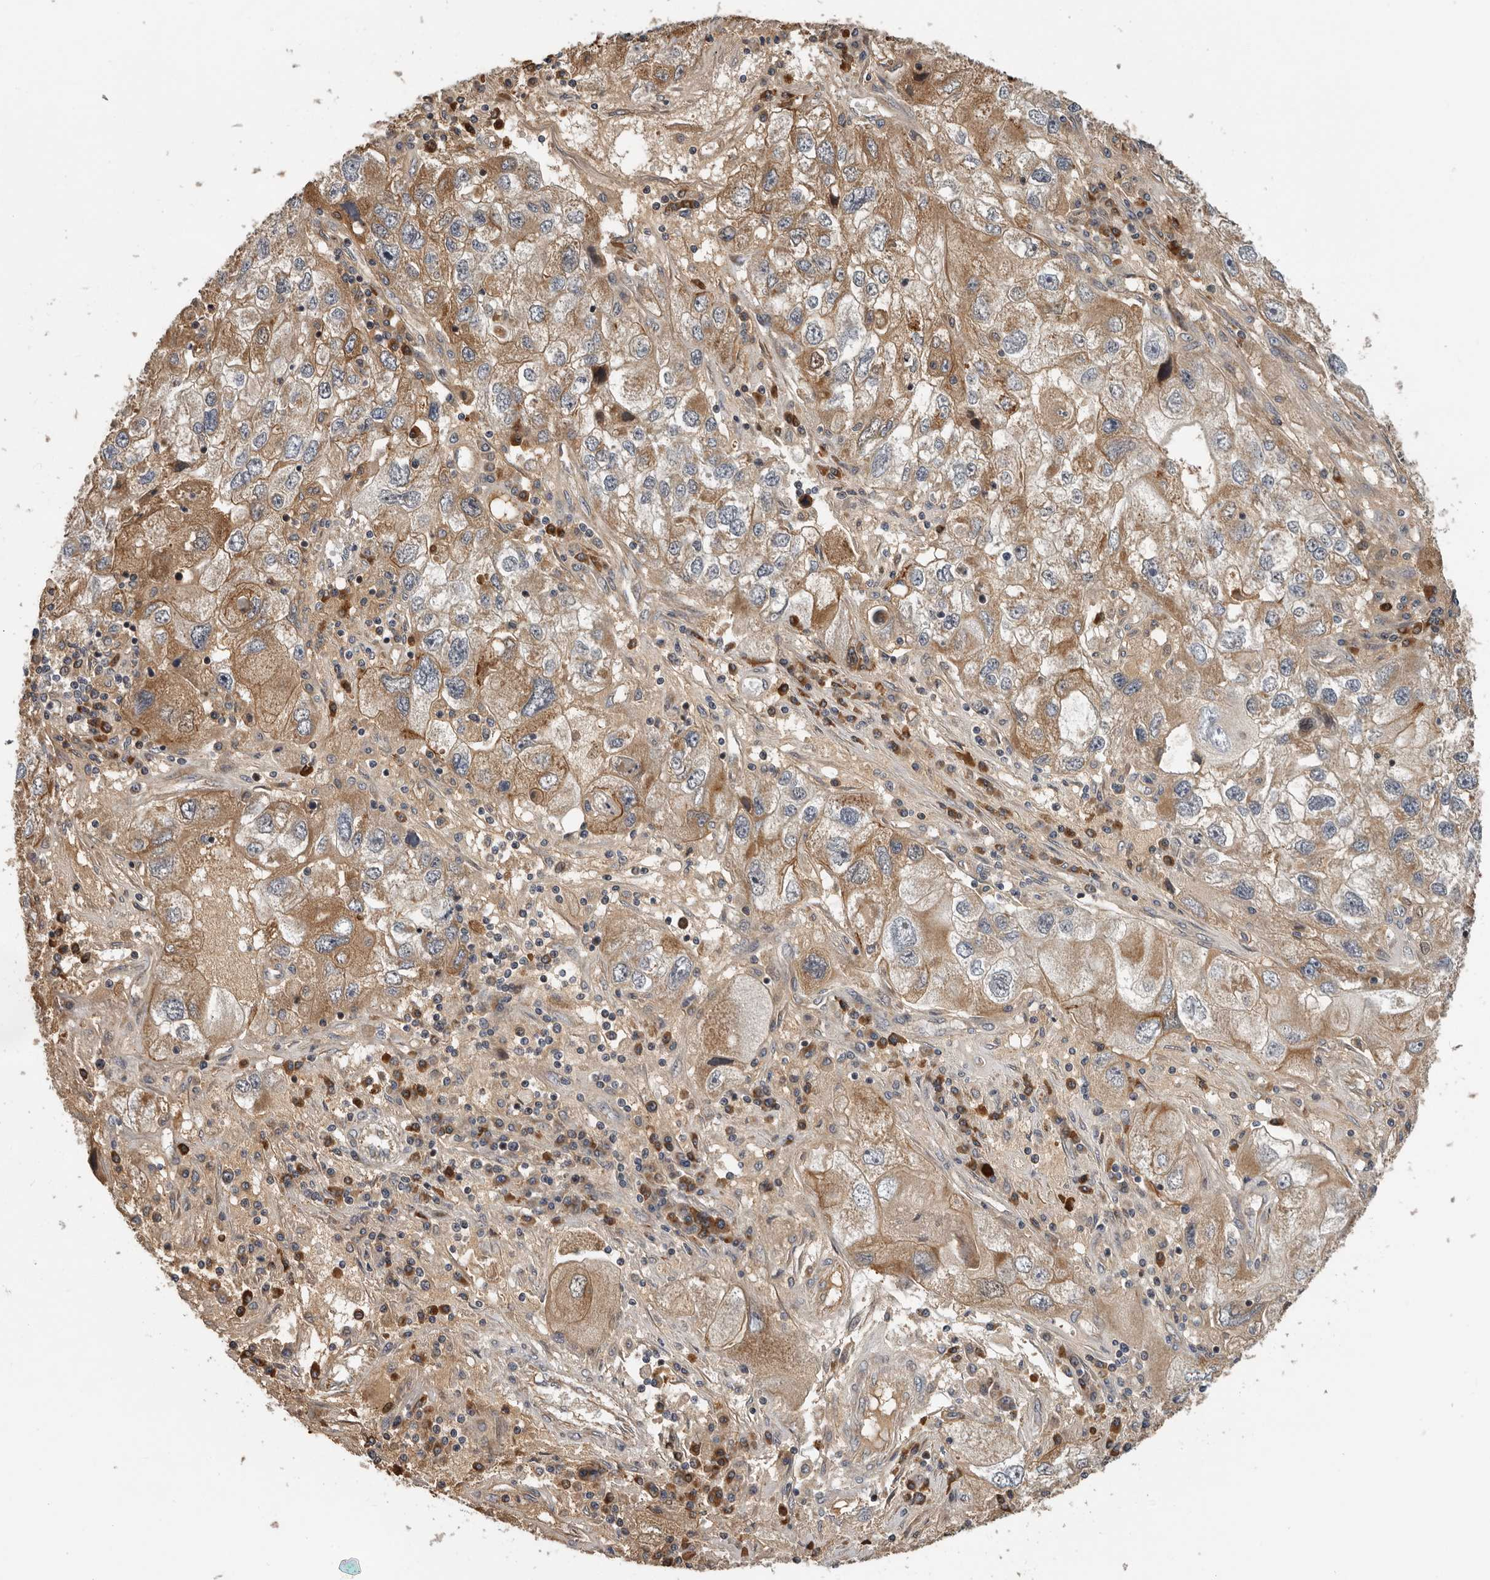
{"staining": {"intensity": "moderate", "quantity": ">75%", "location": "cytoplasmic/membranous"}, "tissue": "endometrial cancer", "cell_type": "Tumor cells", "image_type": "cancer", "snomed": [{"axis": "morphology", "description": "Adenocarcinoma, NOS"}, {"axis": "topography", "description": "Endometrium"}], "caption": "Human adenocarcinoma (endometrial) stained for a protein (brown) reveals moderate cytoplasmic/membranous positive positivity in about >75% of tumor cells.", "gene": "RNF157", "patient": {"sex": "female", "age": 49}}